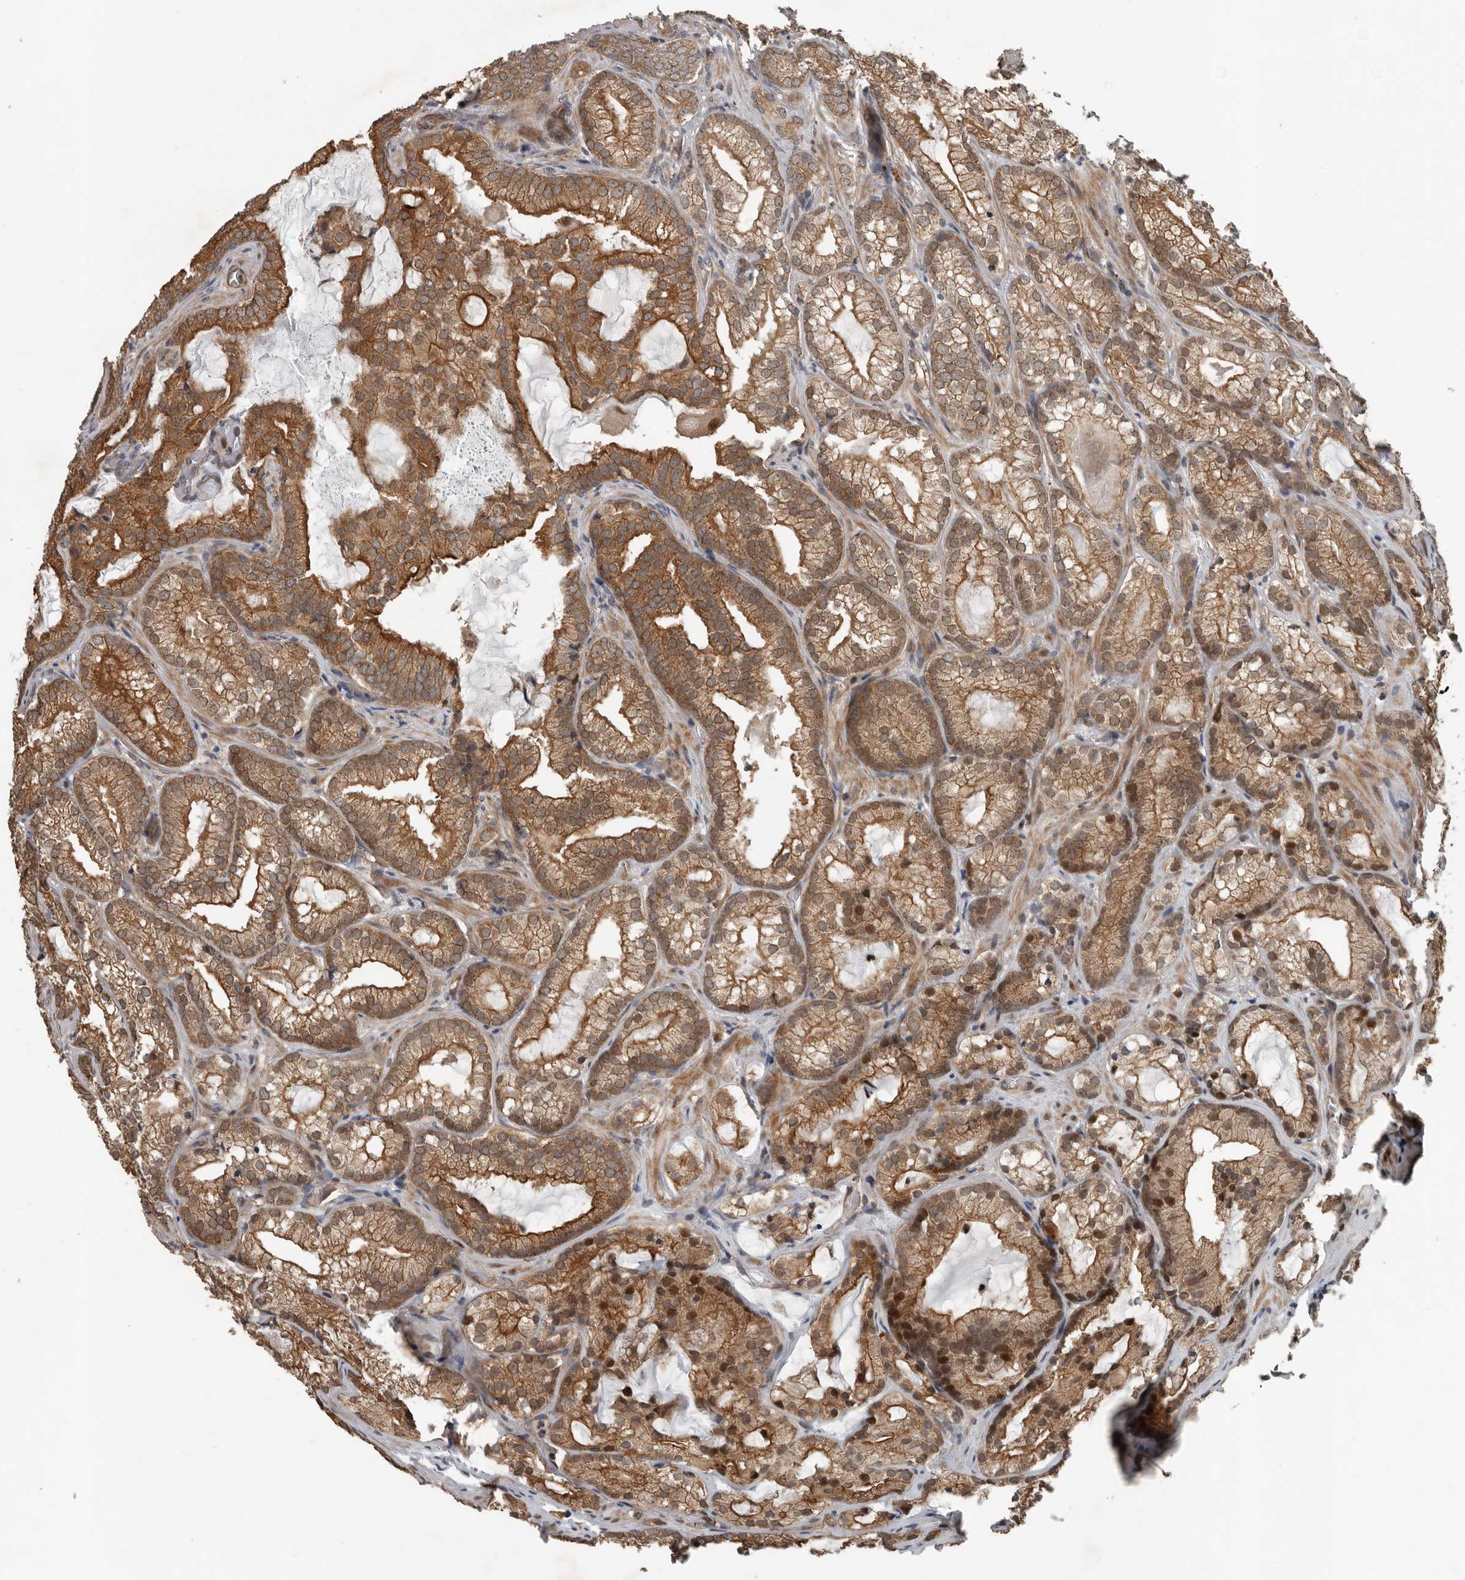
{"staining": {"intensity": "moderate", "quantity": ">75%", "location": "cytoplasmic/membranous,nuclear"}, "tissue": "prostate cancer", "cell_type": "Tumor cells", "image_type": "cancer", "snomed": [{"axis": "morphology", "description": "Adenocarcinoma, Low grade"}, {"axis": "topography", "description": "Prostate"}], "caption": "Protein staining displays moderate cytoplasmic/membranous and nuclear positivity in about >75% of tumor cells in prostate adenocarcinoma (low-grade).", "gene": "YOD1", "patient": {"sex": "male", "age": 72}}